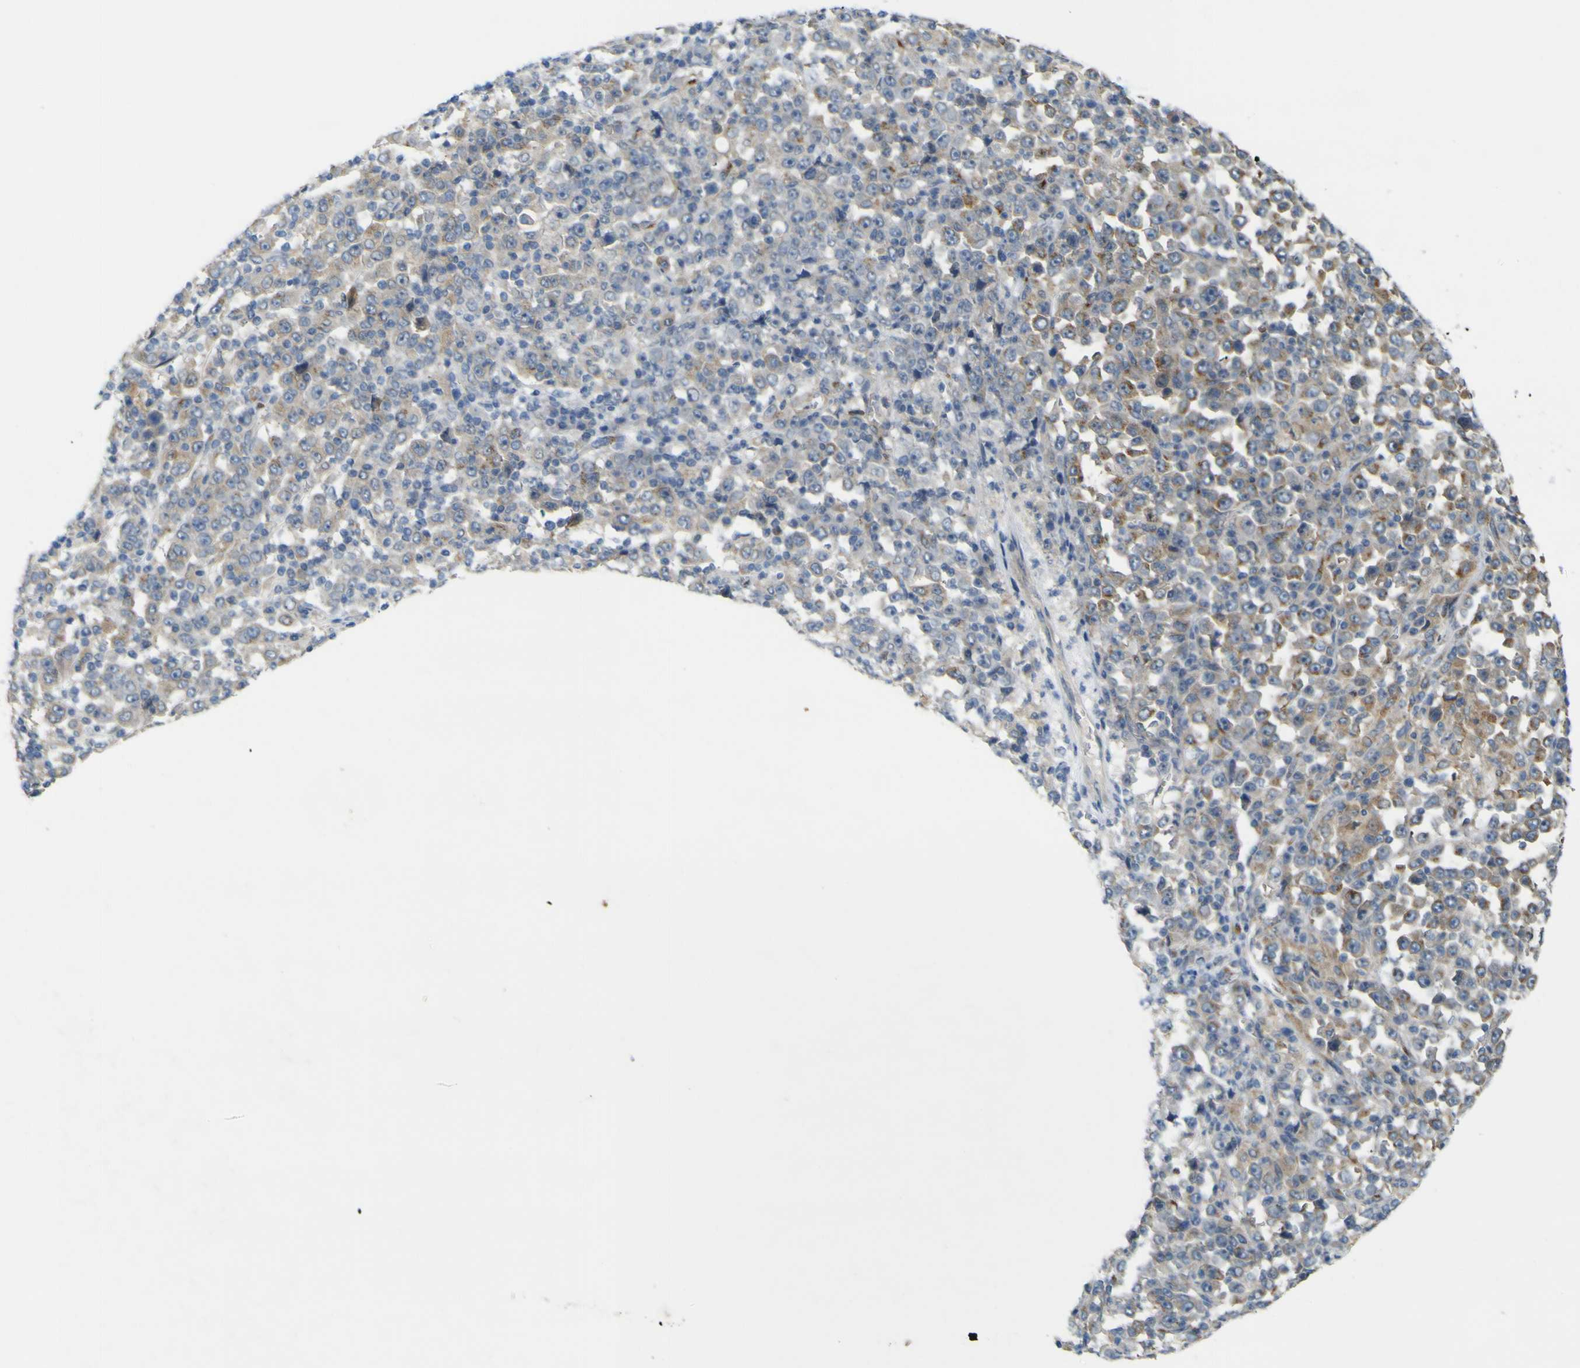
{"staining": {"intensity": "moderate", "quantity": "<25%", "location": "cytoplasmic/membranous"}, "tissue": "stomach cancer", "cell_type": "Tumor cells", "image_type": "cancer", "snomed": [{"axis": "morphology", "description": "Normal tissue, NOS"}, {"axis": "morphology", "description": "Adenocarcinoma, NOS"}, {"axis": "topography", "description": "Stomach, upper"}, {"axis": "topography", "description": "Stomach"}], "caption": "The micrograph exhibits immunohistochemical staining of adenocarcinoma (stomach). There is moderate cytoplasmic/membranous expression is present in approximately <25% of tumor cells.", "gene": "IGF2R", "patient": {"sex": "male", "age": 59}}